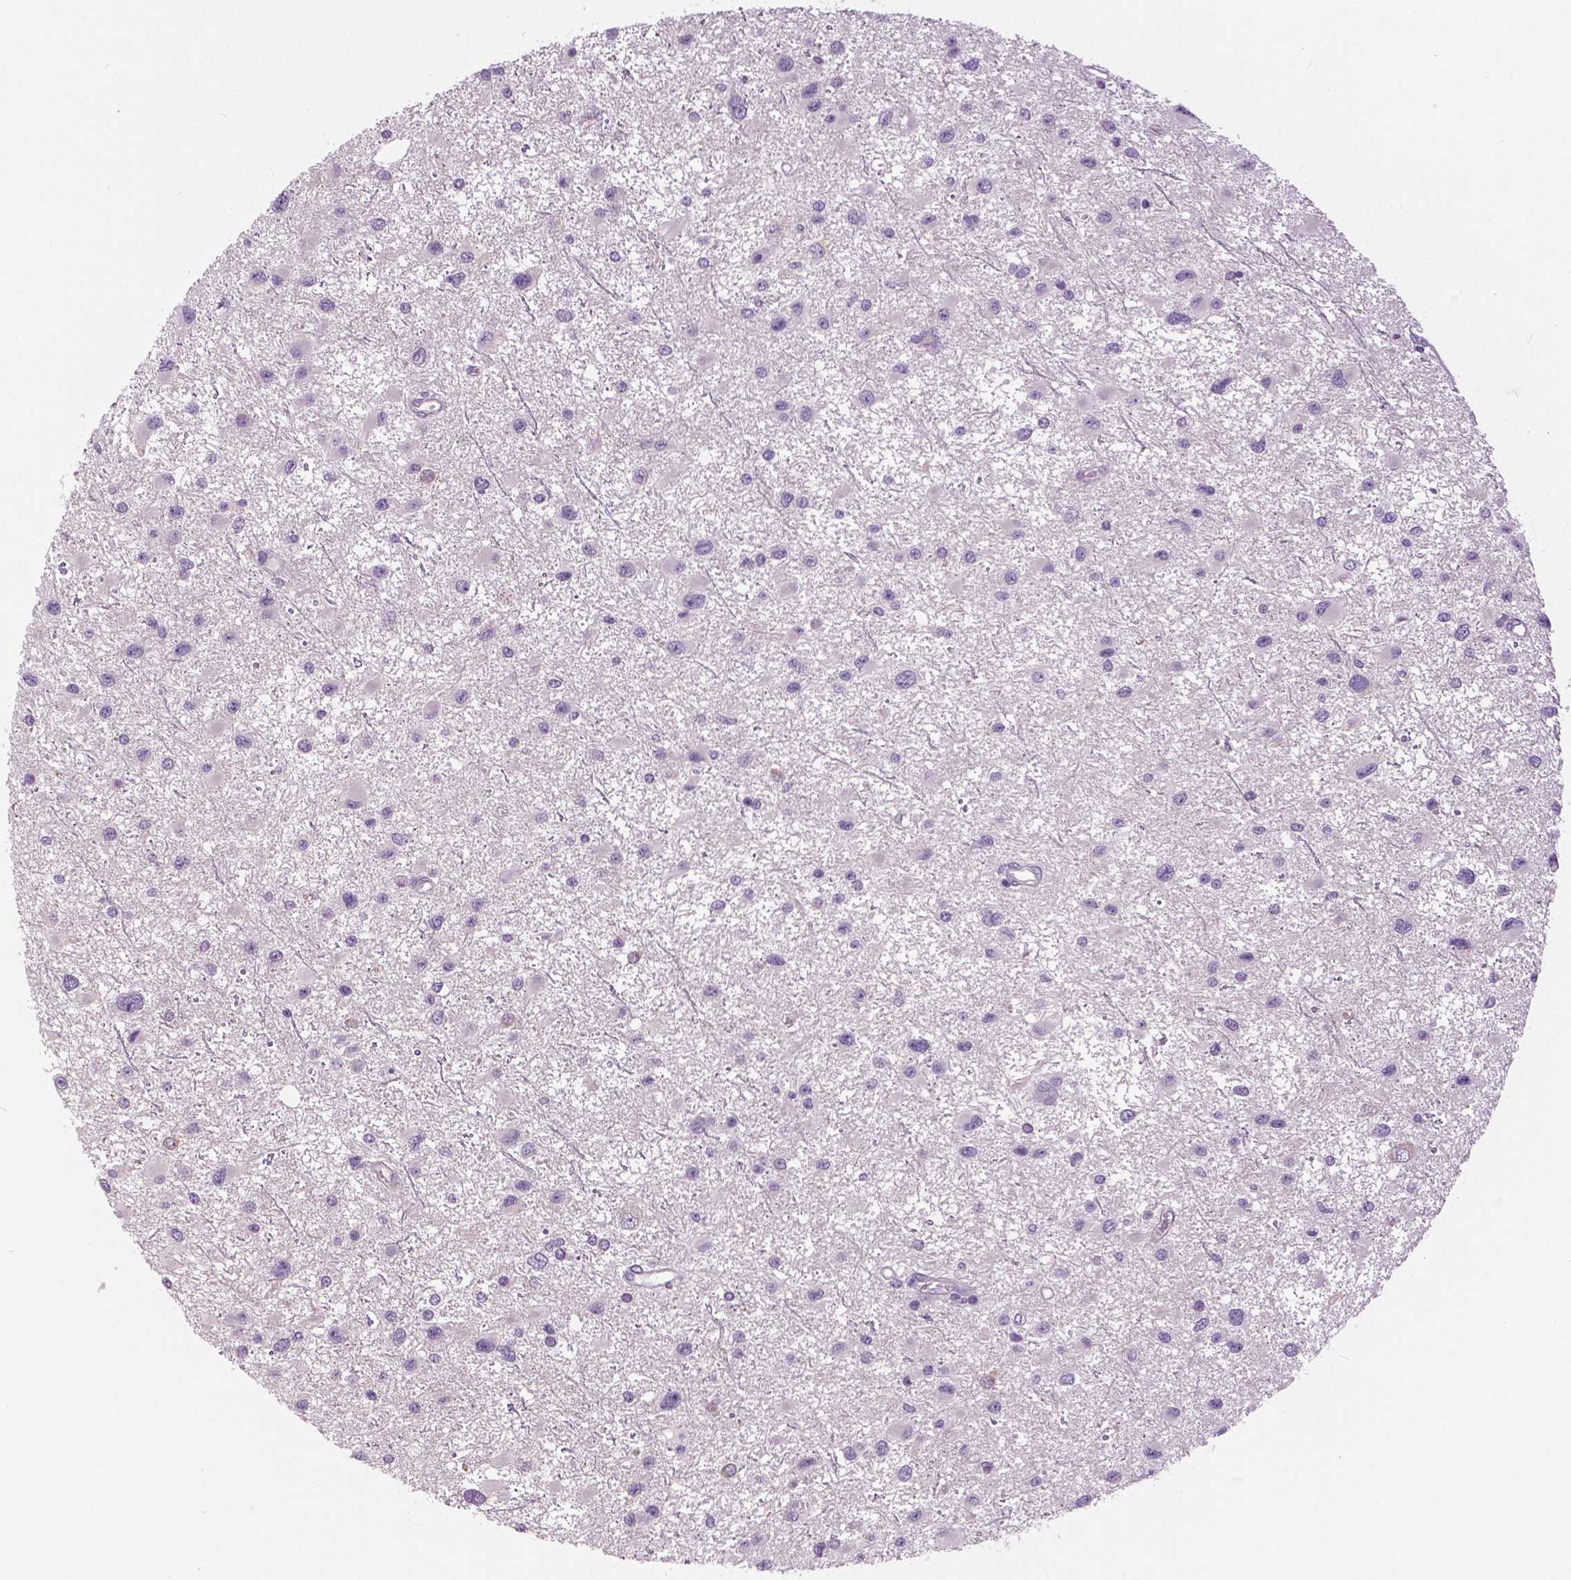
{"staining": {"intensity": "negative", "quantity": "none", "location": "none"}, "tissue": "glioma", "cell_type": "Tumor cells", "image_type": "cancer", "snomed": [{"axis": "morphology", "description": "Glioma, malignant, Low grade"}, {"axis": "topography", "description": "Brain"}], "caption": "DAB (3,3'-diaminobenzidine) immunohistochemical staining of glioma displays no significant expression in tumor cells.", "gene": "SERPINI1", "patient": {"sex": "female", "age": 32}}